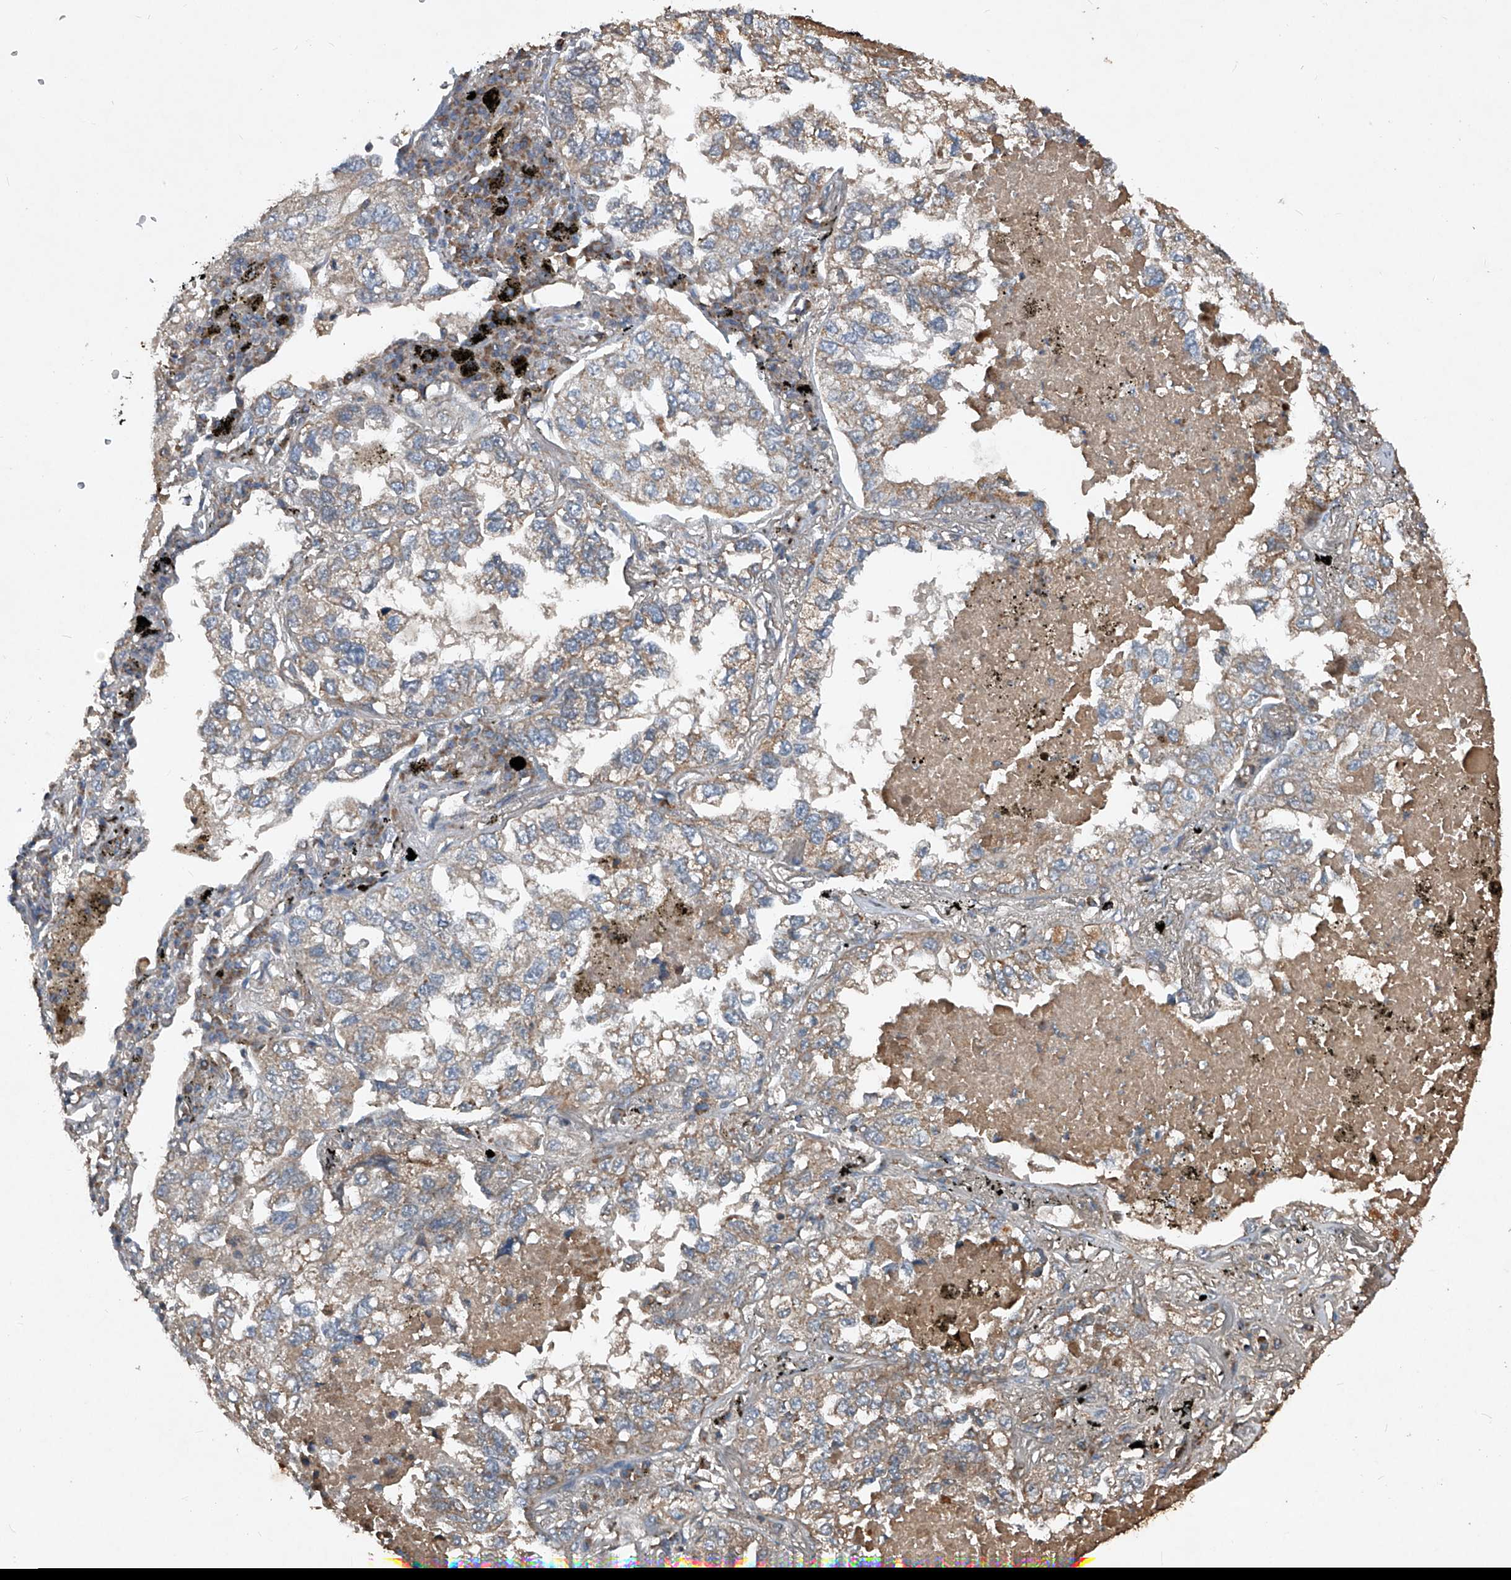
{"staining": {"intensity": "weak", "quantity": "25%-75%", "location": "cytoplasmic/membranous"}, "tissue": "lung cancer", "cell_type": "Tumor cells", "image_type": "cancer", "snomed": [{"axis": "morphology", "description": "Adenocarcinoma, NOS"}, {"axis": "topography", "description": "Lung"}], "caption": "A brown stain labels weak cytoplasmic/membranous expression of a protein in lung cancer tumor cells. Using DAB (brown) and hematoxylin (blue) stains, captured at high magnification using brightfield microscopy.", "gene": "SDHA", "patient": {"sex": "male", "age": 65}}